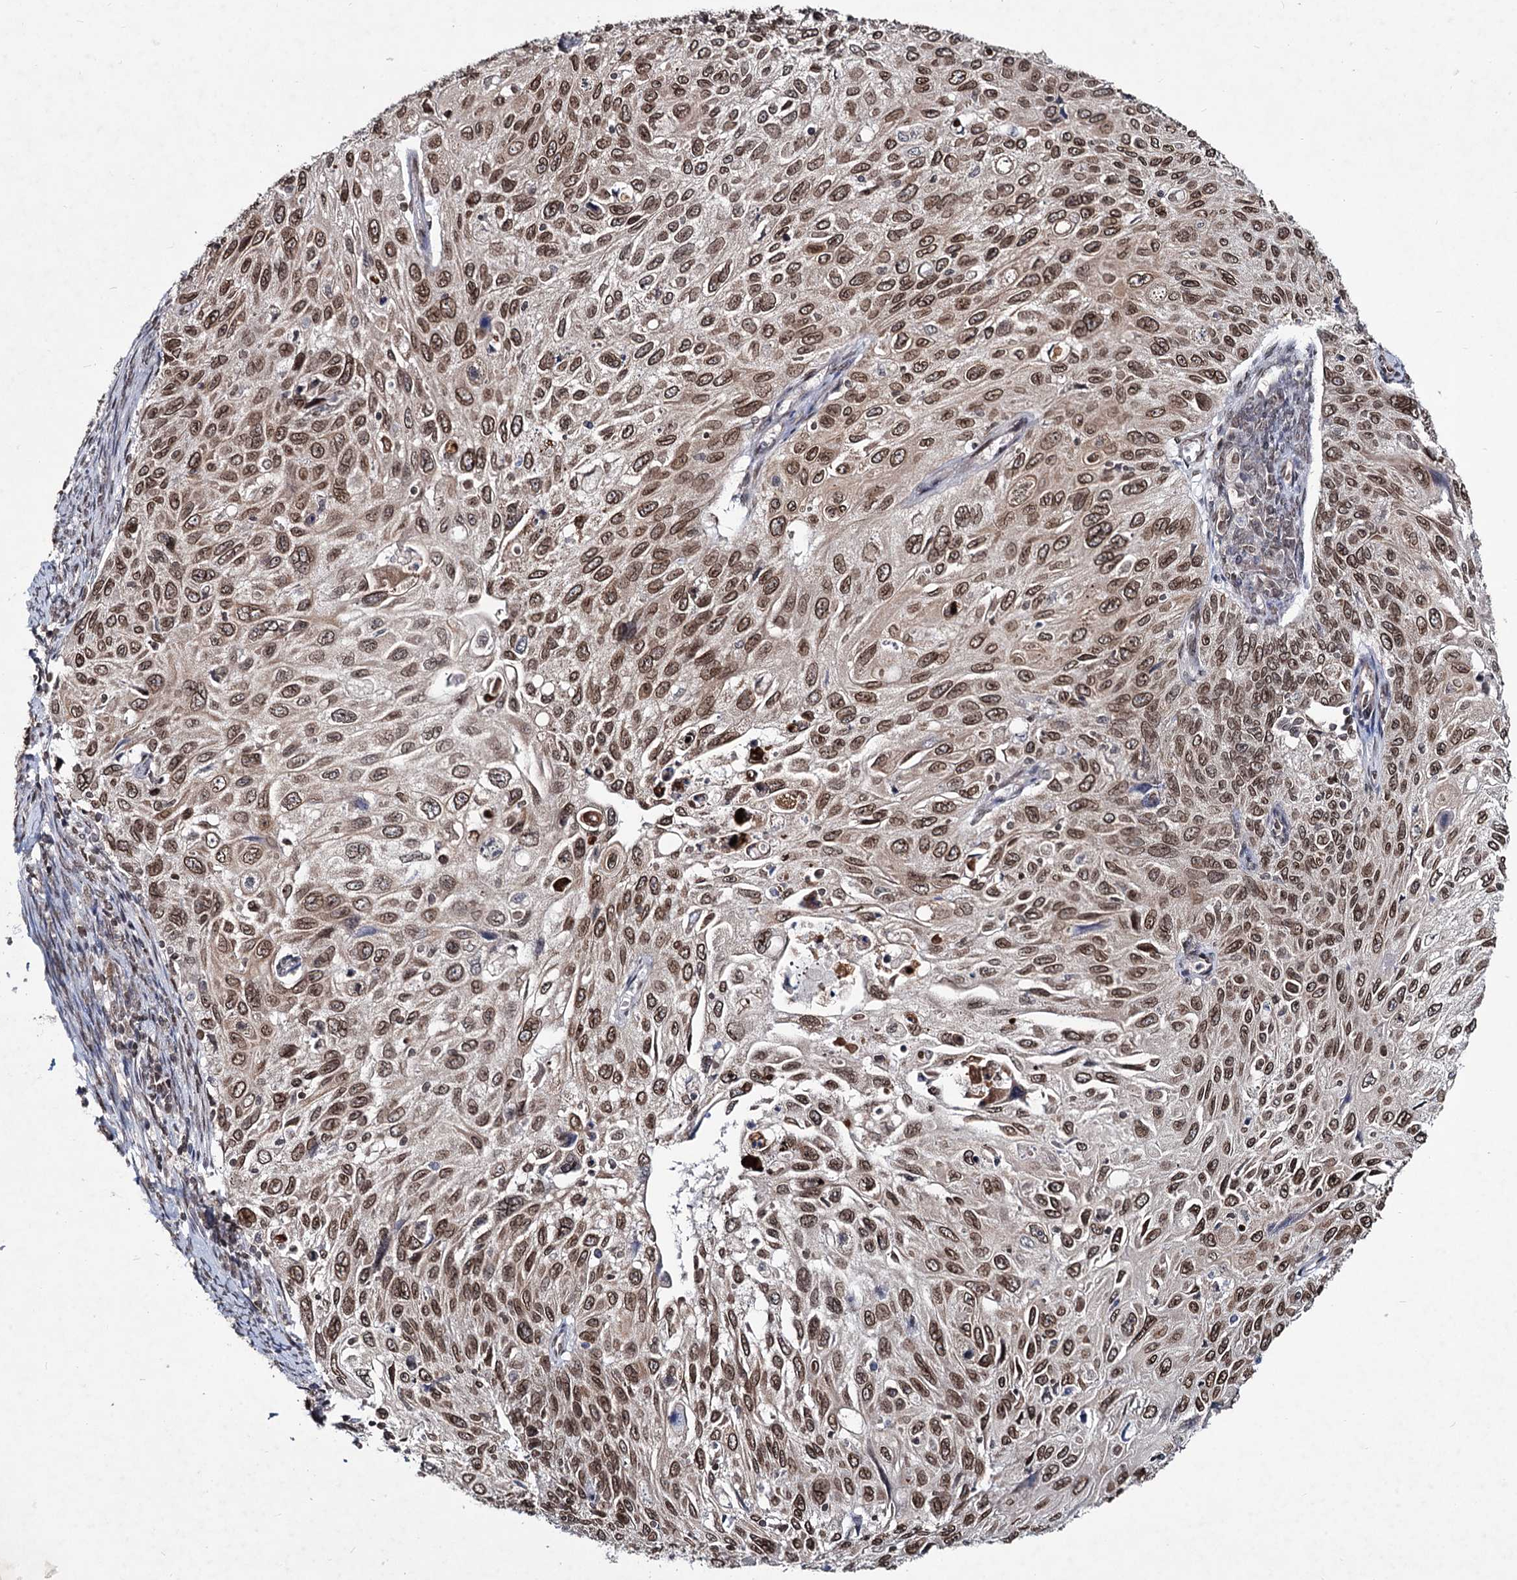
{"staining": {"intensity": "strong", "quantity": ">75%", "location": "cytoplasmic/membranous,nuclear"}, "tissue": "cervical cancer", "cell_type": "Tumor cells", "image_type": "cancer", "snomed": [{"axis": "morphology", "description": "Squamous cell carcinoma, NOS"}, {"axis": "topography", "description": "Cervix"}], "caption": "An image of human cervical squamous cell carcinoma stained for a protein shows strong cytoplasmic/membranous and nuclear brown staining in tumor cells.", "gene": "RNF6", "patient": {"sex": "female", "age": 70}}